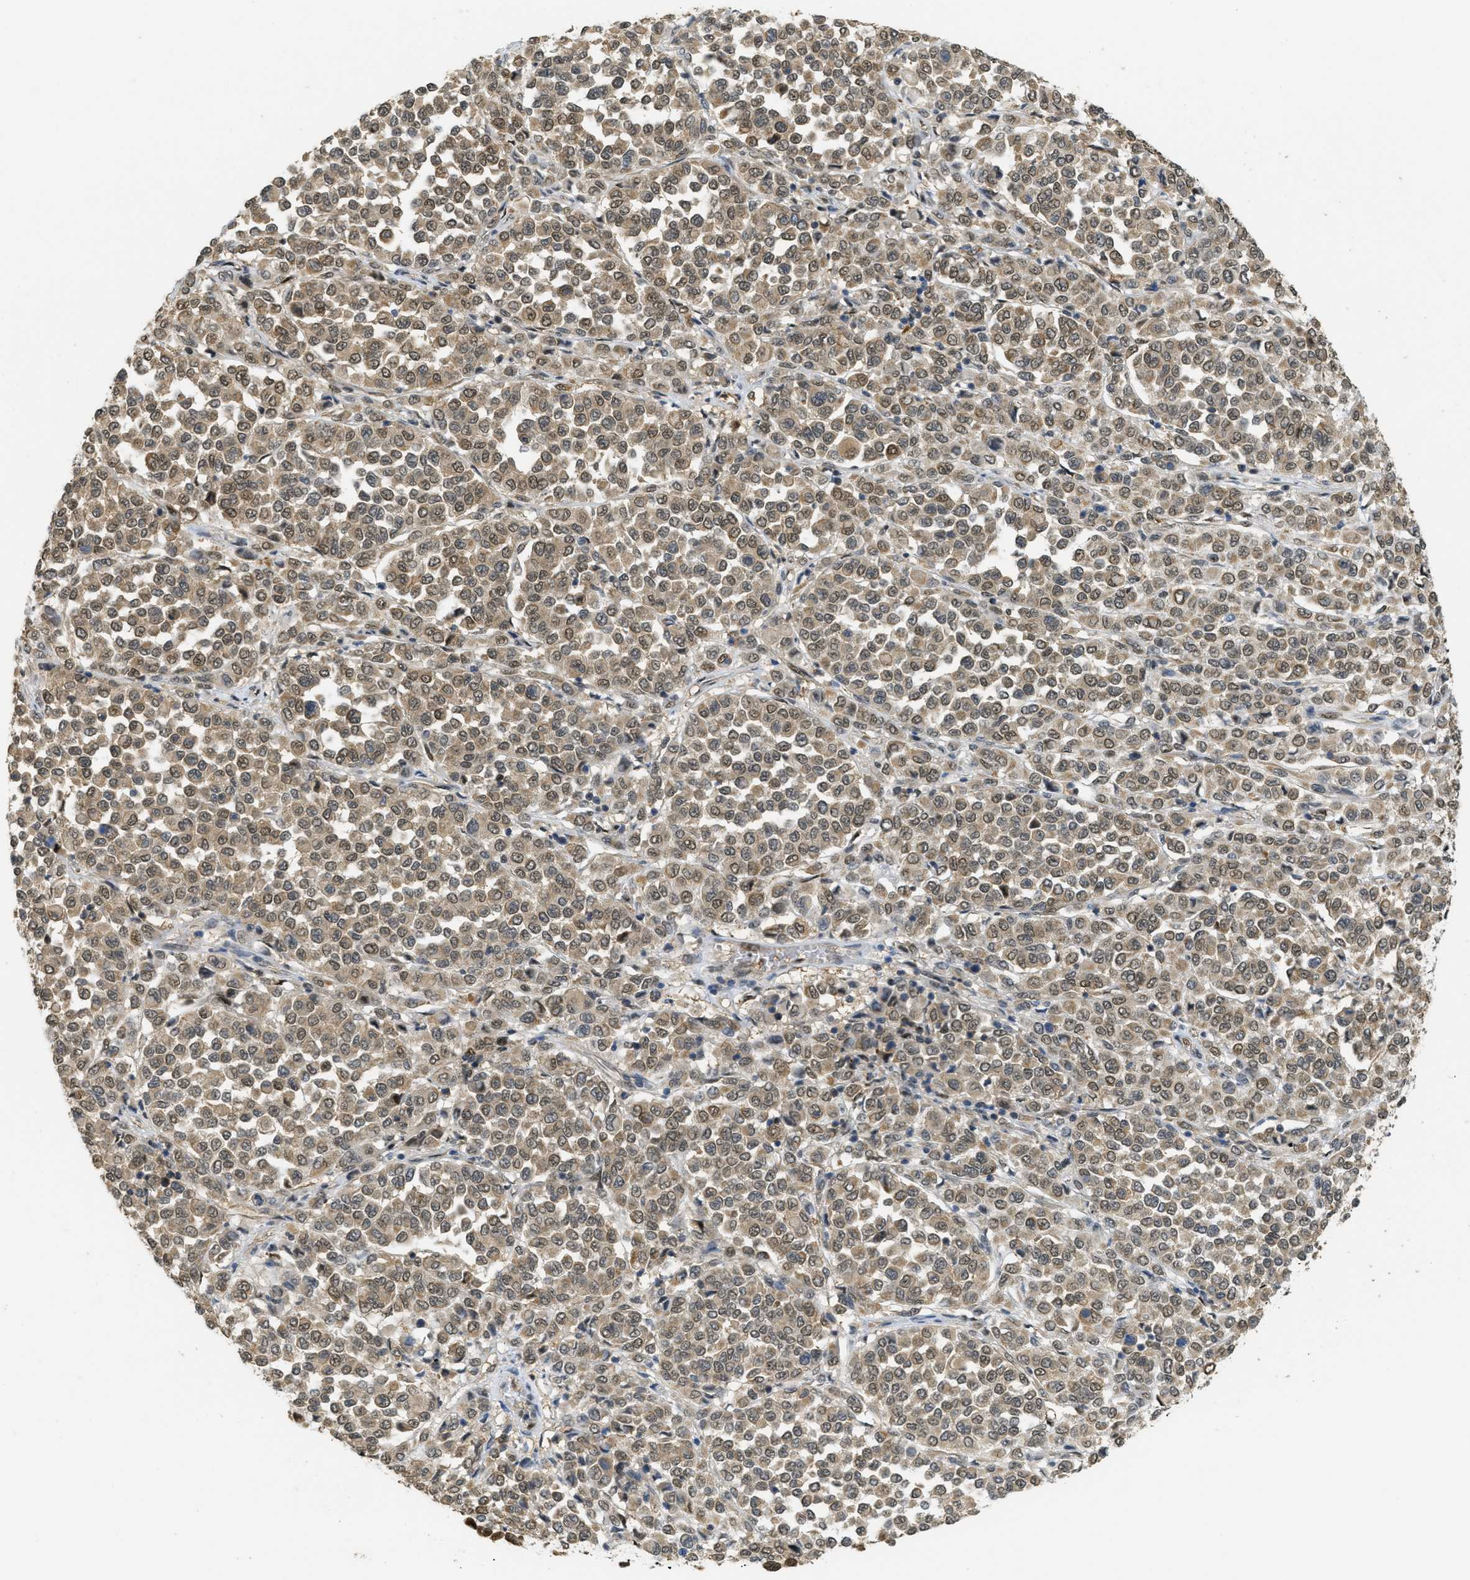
{"staining": {"intensity": "moderate", "quantity": ">75%", "location": "cytoplasmic/membranous"}, "tissue": "melanoma", "cell_type": "Tumor cells", "image_type": "cancer", "snomed": [{"axis": "morphology", "description": "Malignant melanoma, Metastatic site"}, {"axis": "topography", "description": "Pancreas"}], "caption": "The immunohistochemical stain shows moderate cytoplasmic/membranous staining in tumor cells of malignant melanoma (metastatic site) tissue. (DAB = brown stain, brightfield microscopy at high magnification).", "gene": "PSMC5", "patient": {"sex": "female", "age": 30}}